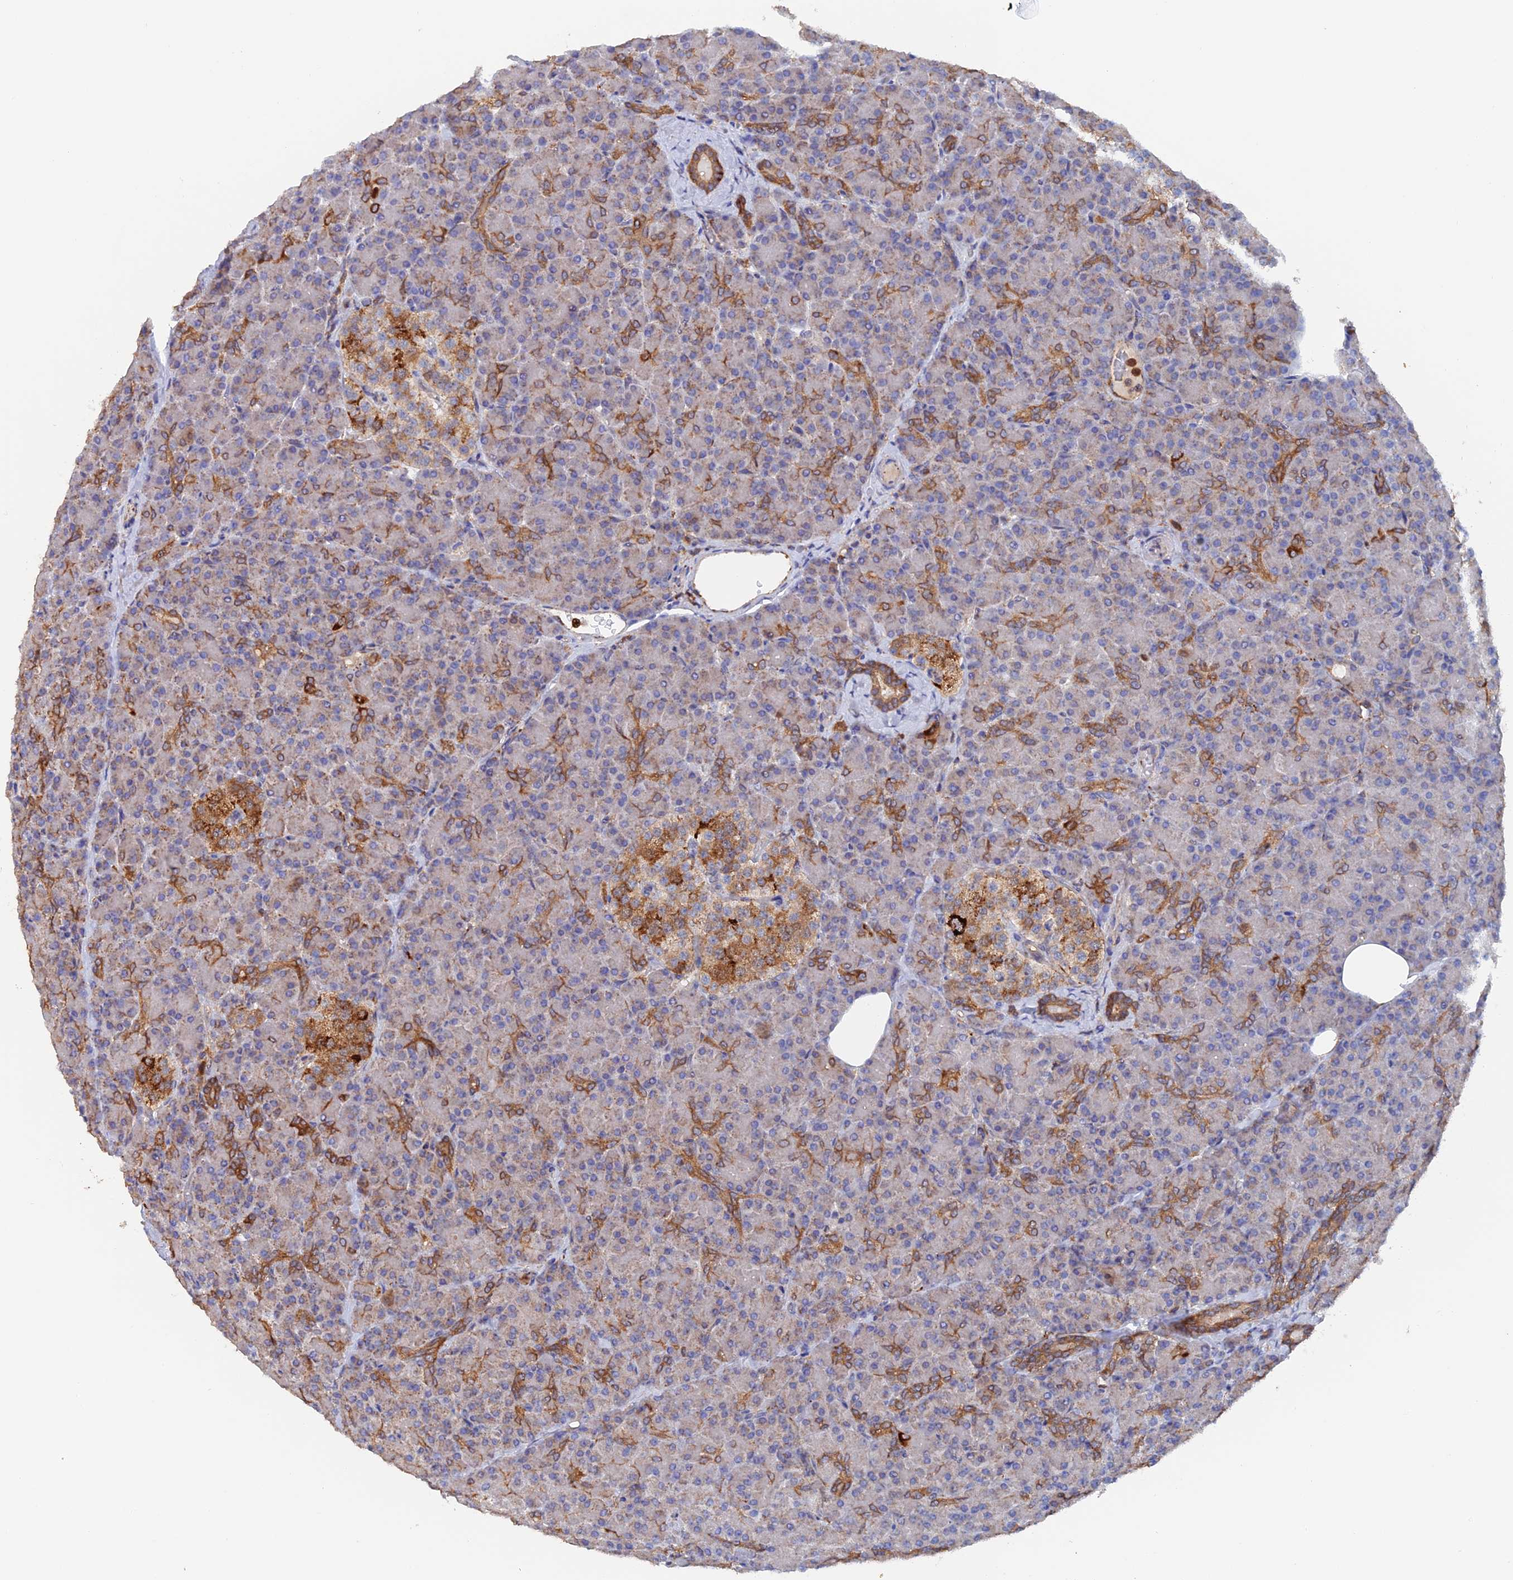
{"staining": {"intensity": "moderate", "quantity": "25%-75%", "location": "cytoplasmic/membranous"}, "tissue": "pancreas", "cell_type": "Exocrine glandular cells", "image_type": "normal", "snomed": [{"axis": "morphology", "description": "Normal tissue, NOS"}, {"axis": "topography", "description": "Pancreas"}], "caption": "Immunohistochemistry staining of unremarkable pancreas, which reveals medium levels of moderate cytoplasmic/membranous positivity in about 25%-75% of exocrine glandular cells indicating moderate cytoplasmic/membranous protein positivity. The staining was performed using DAB (brown) for protein detection and nuclei were counterstained in hematoxylin (blue).", "gene": "DTYMK", "patient": {"sex": "female", "age": 43}}